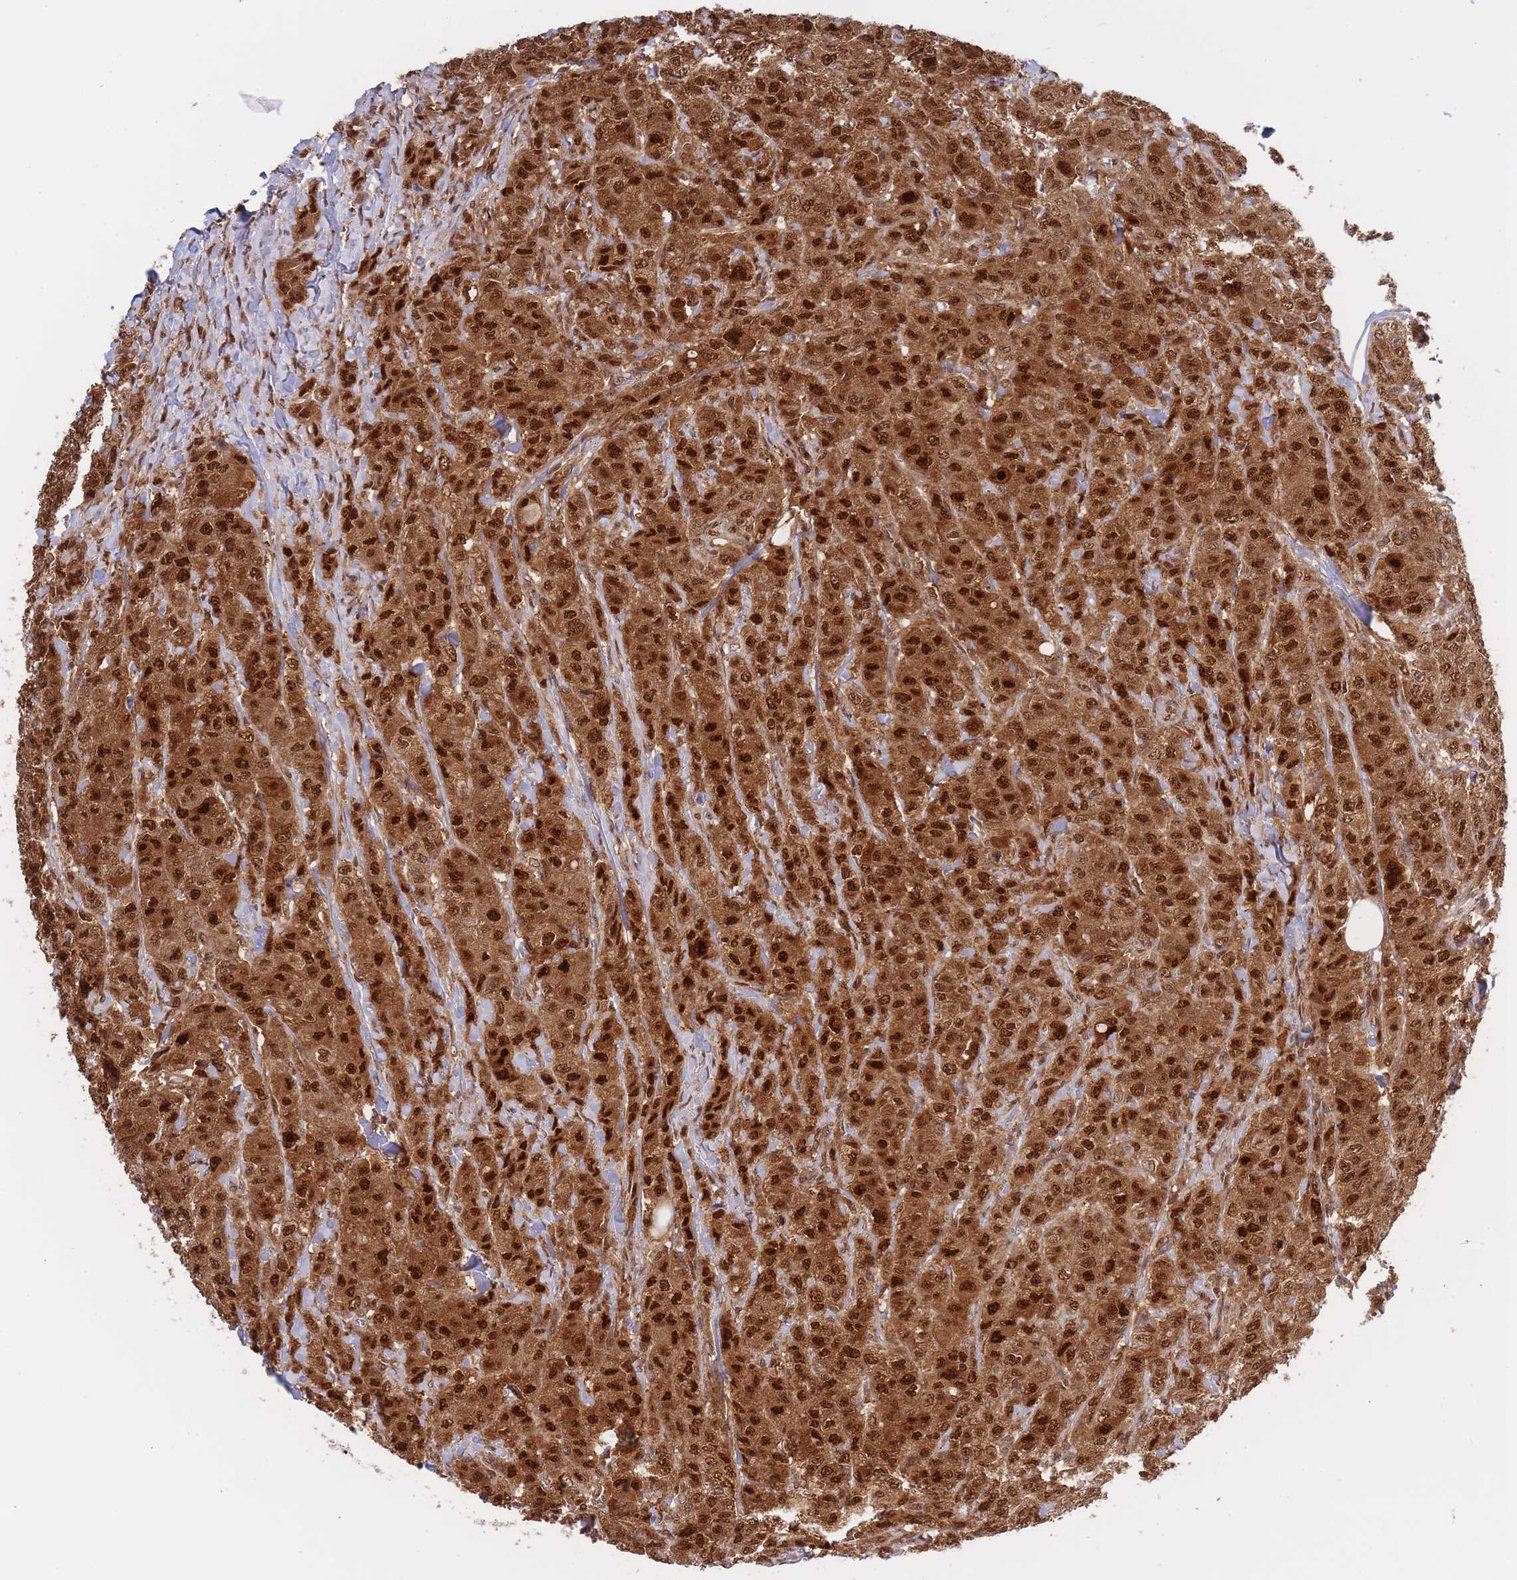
{"staining": {"intensity": "strong", "quantity": ">75%", "location": "cytoplasmic/membranous,nuclear"}, "tissue": "breast cancer", "cell_type": "Tumor cells", "image_type": "cancer", "snomed": [{"axis": "morphology", "description": "Duct carcinoma"}, {"axis": "topography", "description": "Breast"}], "caption": "Immunohistochemical staining of human infiltrating ductal carcinoma (breast) exhibits high levels of strong cytoplasmic/membranous and nuclear expression in about >75% of tumor cells. (Brightfield microscopy of DAB IHC at high magnification).", "gene": "NSFL1C", "patient": {"sex": "female", "age": 43}}